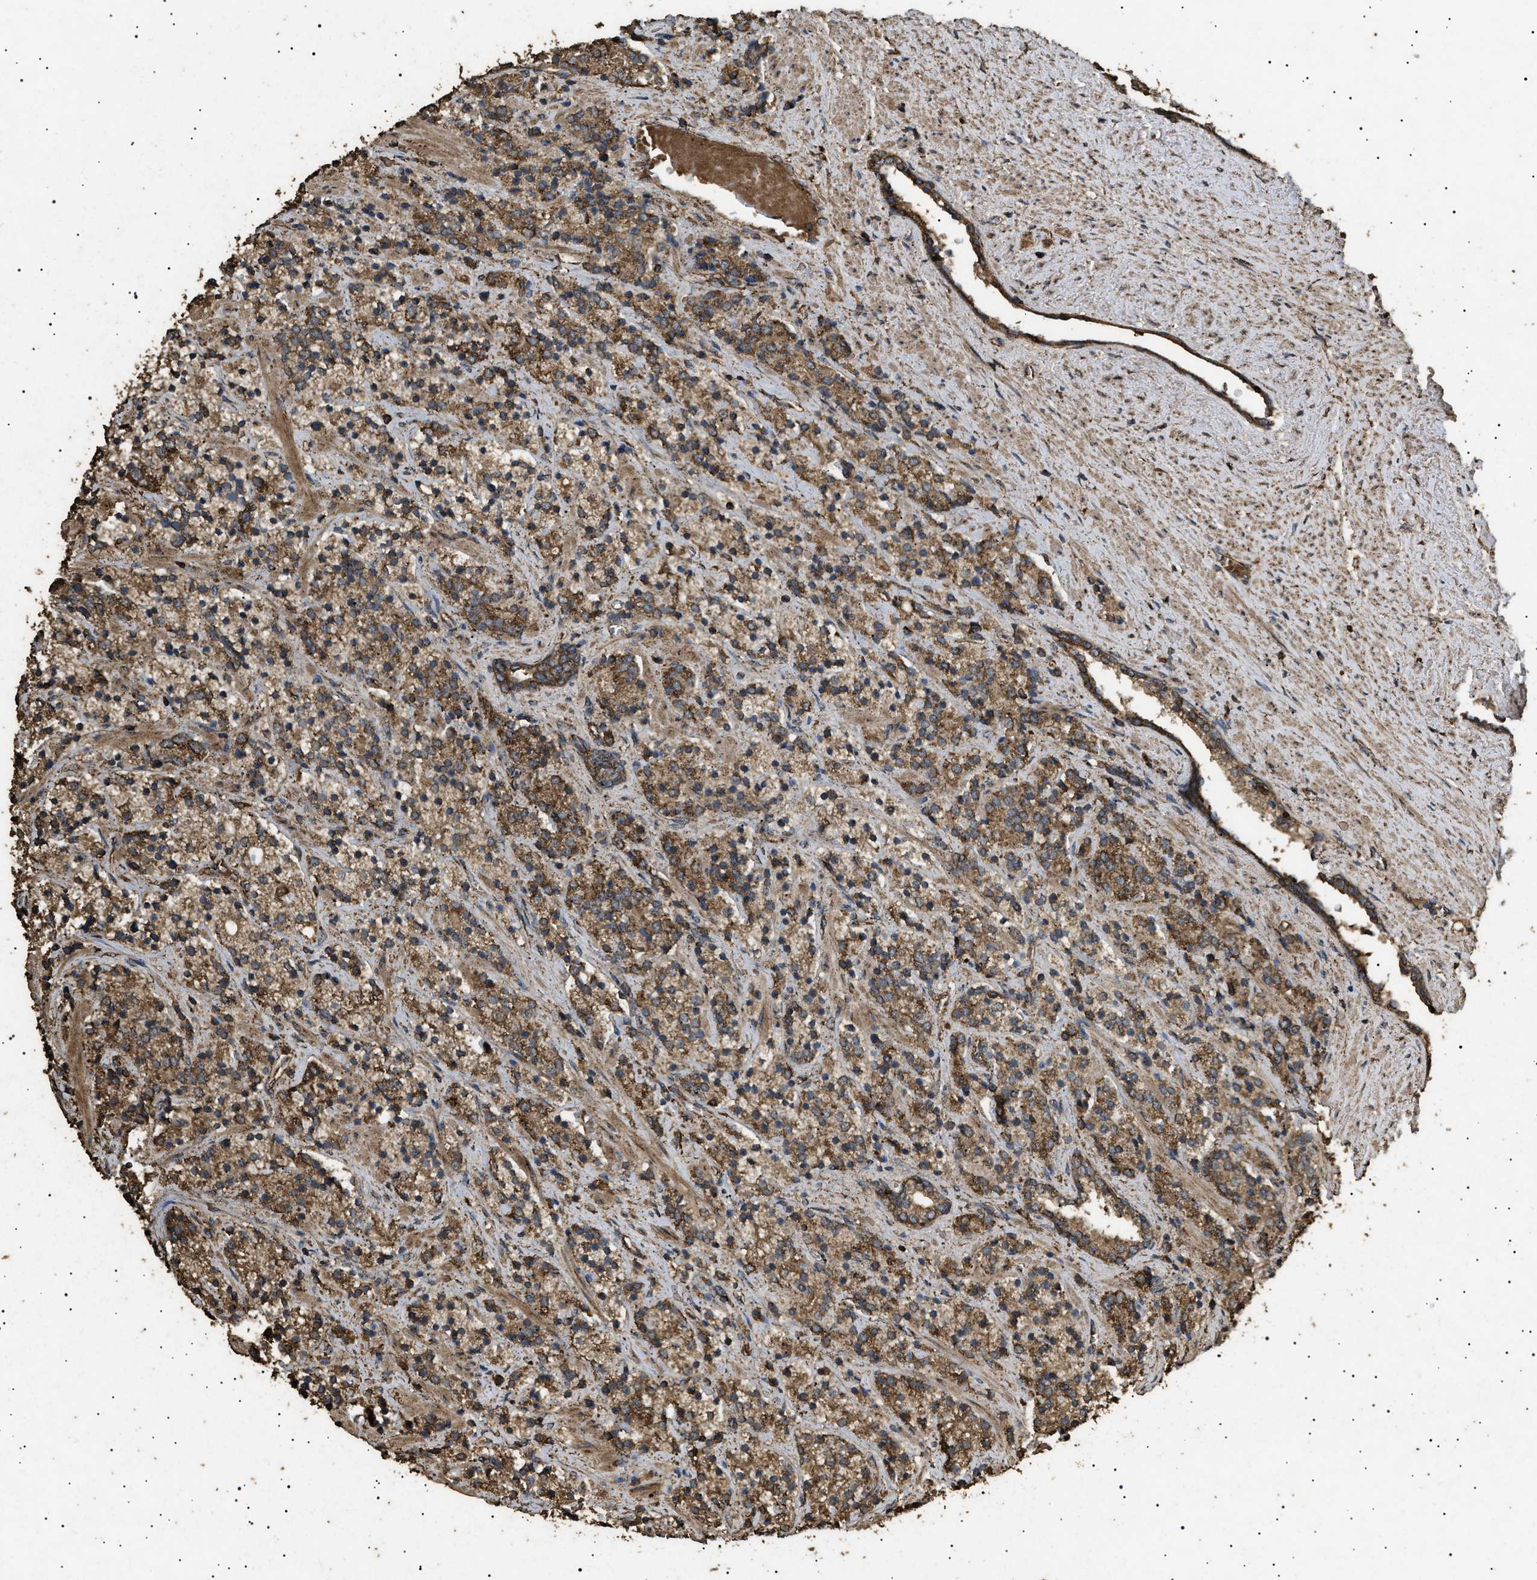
{"staining": {"intensity": "moderate", "quantity": ">75%", "location": "cytoplasmic/membranous"}, "tissue": "prostate cancer", "cell_type": "Tumor cells", "image_type": "cancer", "snomed": [{"axis": "morphology", "description": "Adenocarcinoma, High grade"}, {"axis": "topography", "description": "Prostate"}], "caption": "There is medium levels of moderate cytoplasmic/membranous expression in tumor cells of prostate cancer, as demonstrated by immunohistochemical staining (brown color).", "gene": "CYRIA", "patient": {"sex": "male", "age": 71}}